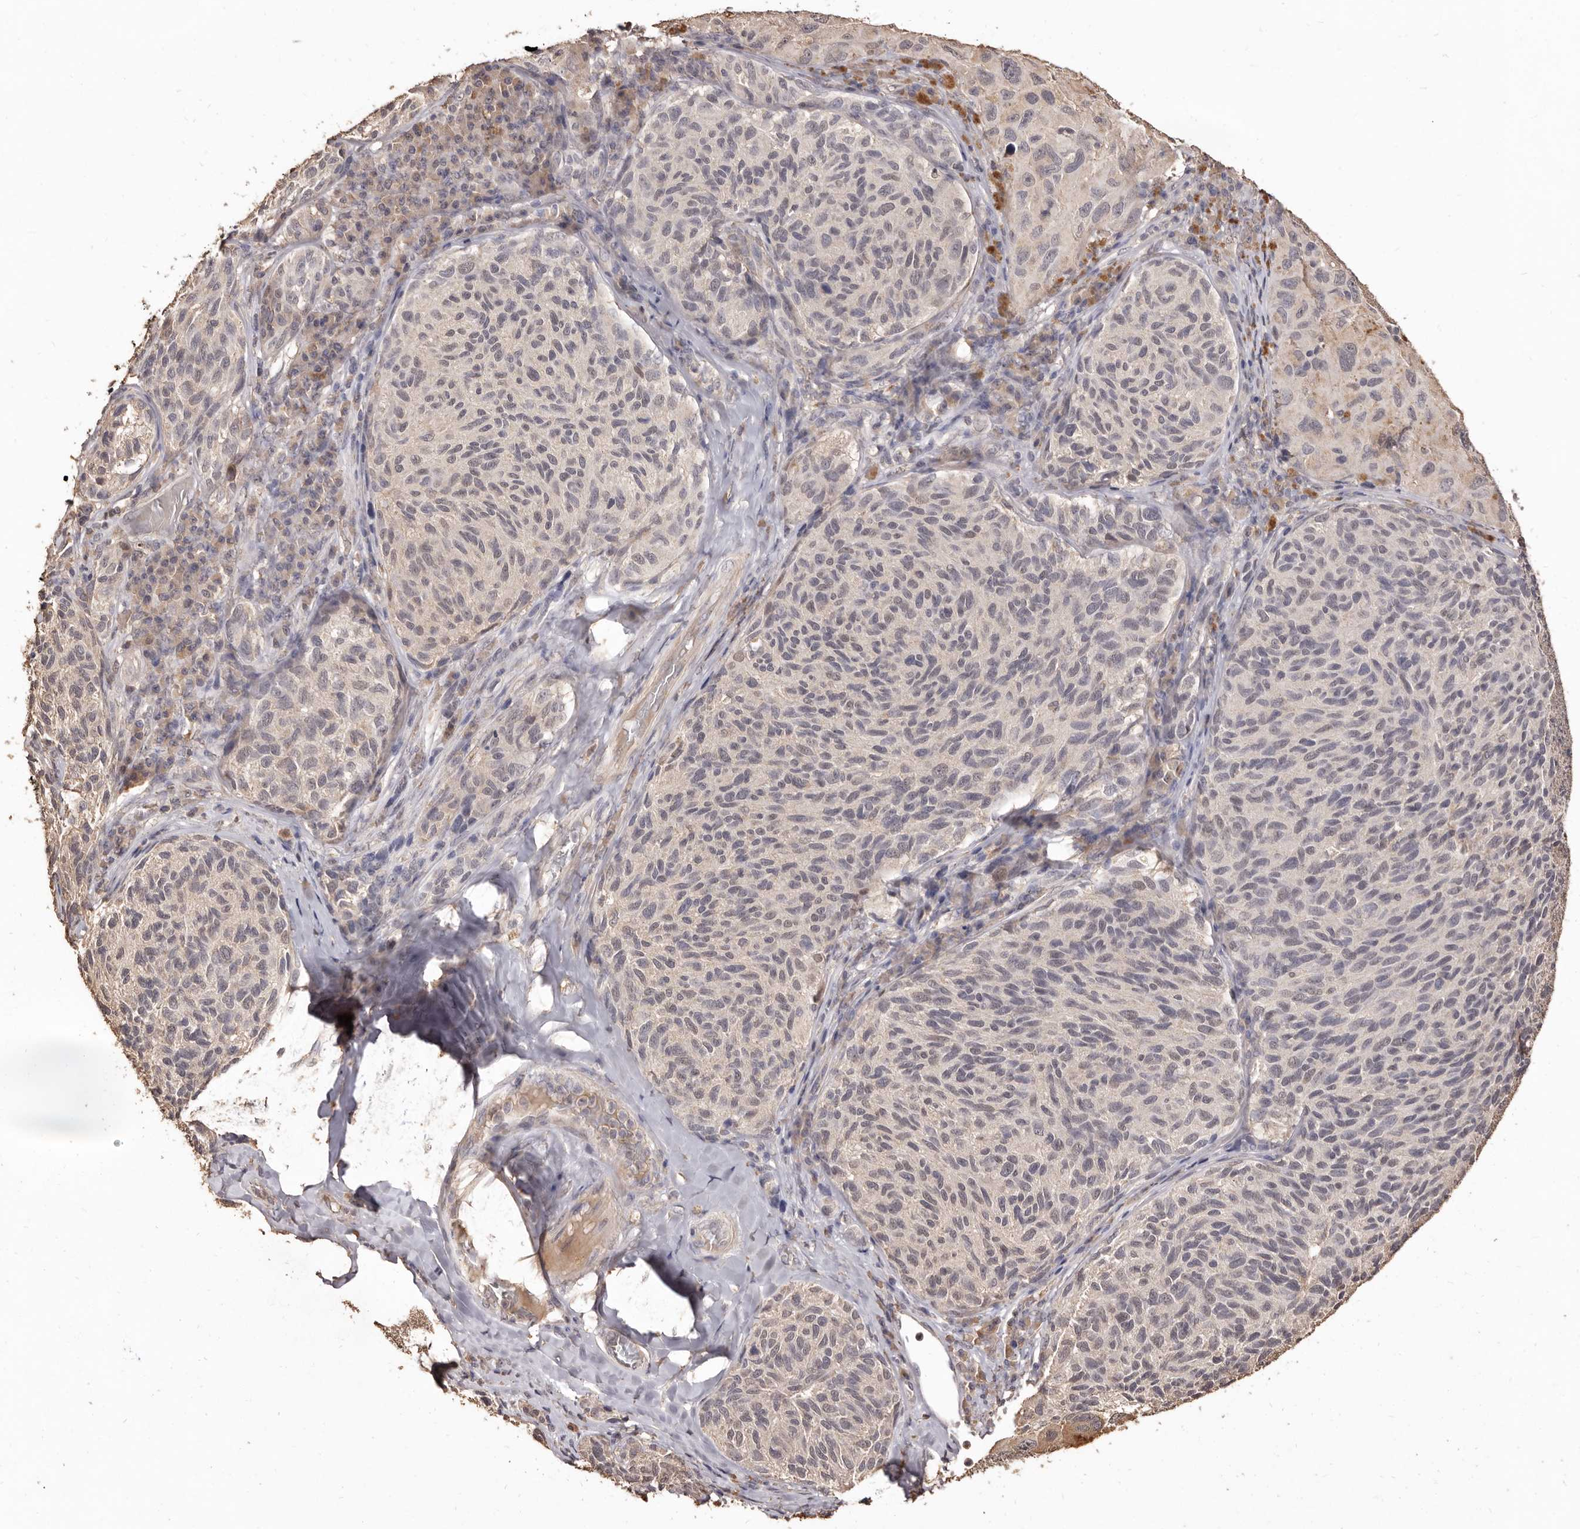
{"staining": {"intensity": "negative", "quantity": "none", "location": "none"}, "tissue": "melanoma", "cell_type": "Tumor cells", "image_type": "cancer", "snomed": [{"axis": "morphology", "description": "Malignant melanoma, NOS"}, {"axis": "topography", "description": "Skin"}], "caption": "DAB immunohistochemical staining of melanoma reveals no significant positivity in tumor cells.", "gene": "INAVA", "patient": {"sex": "female", "age": 73}}